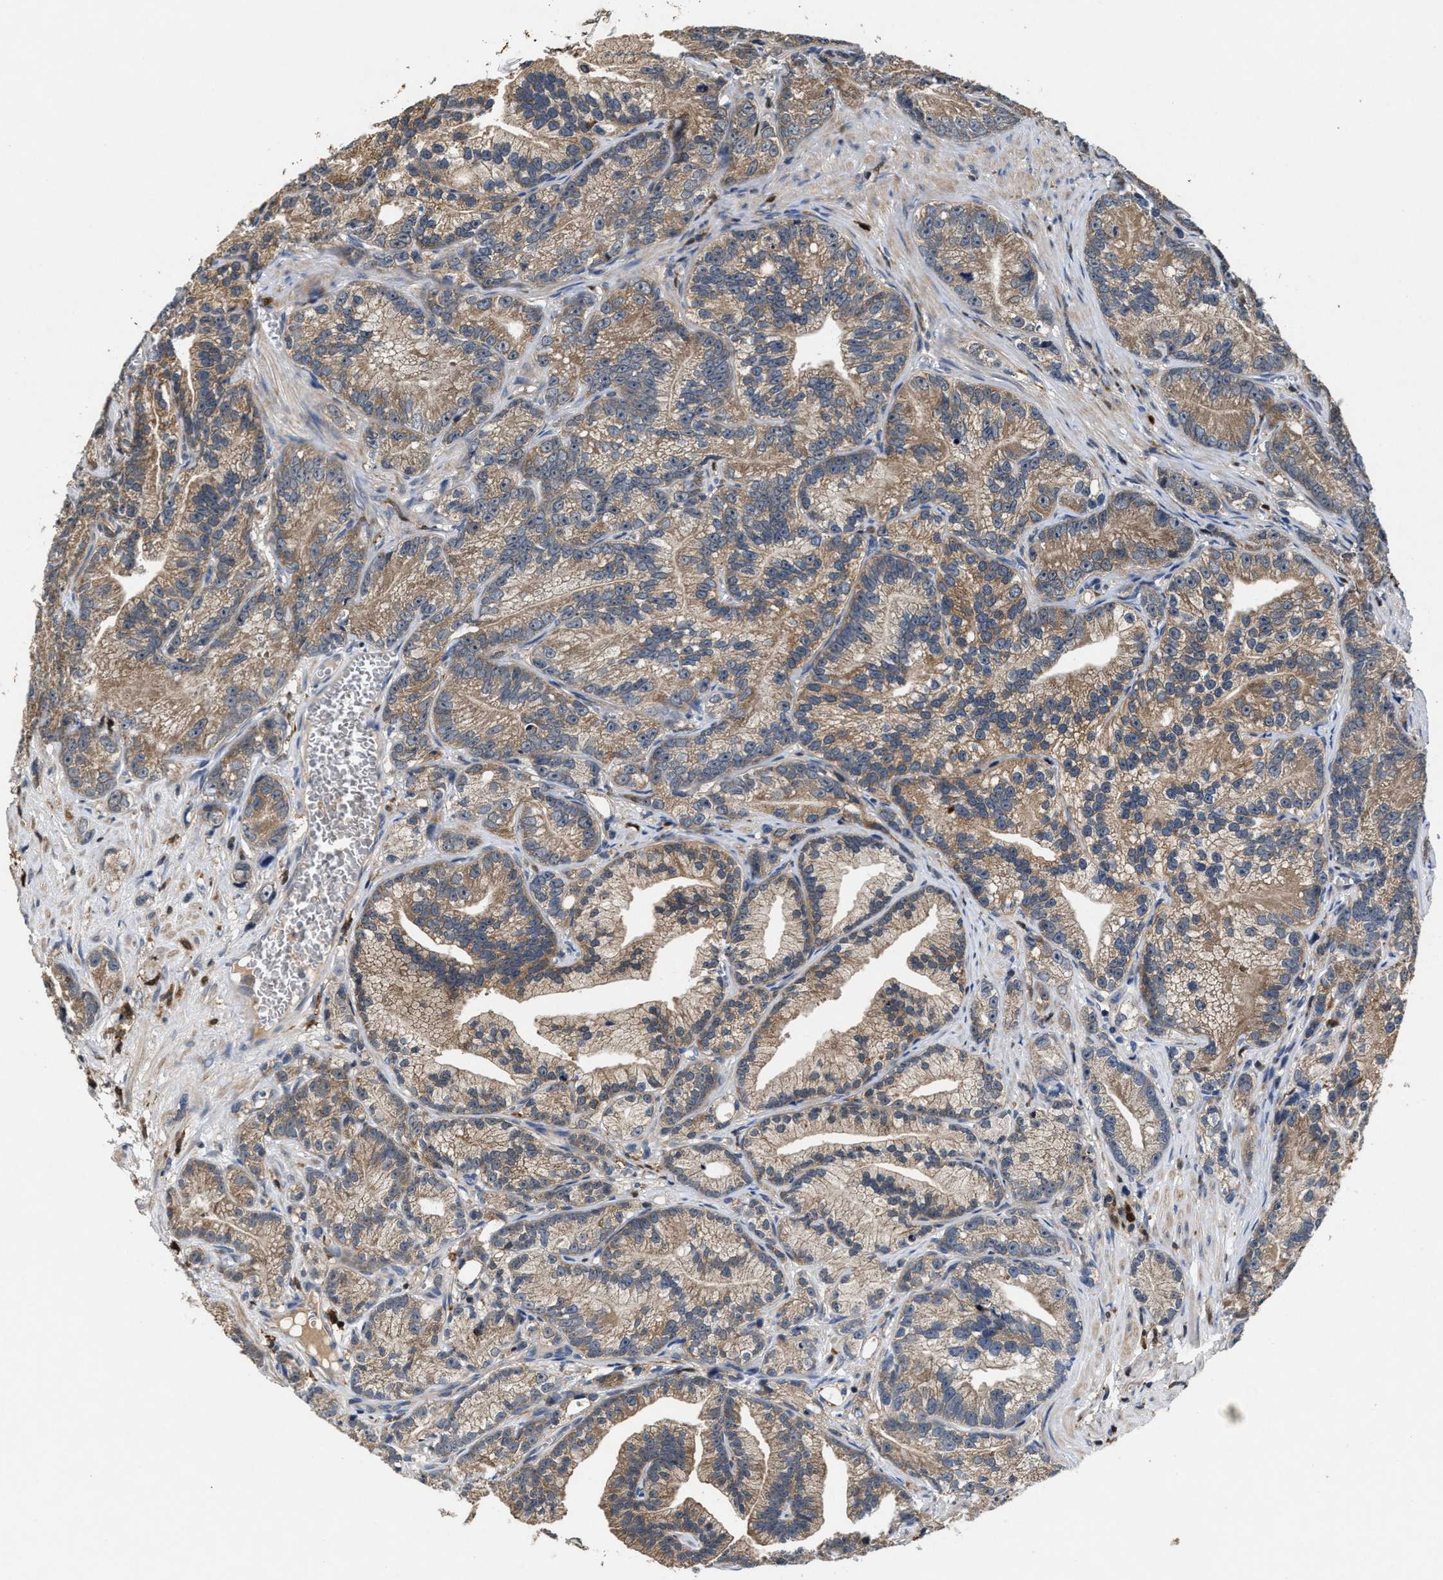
{"staining": {"intensity": "moderate", "quantity": ">75%", "location": "cytoplasmic/membranous"}, "tissue": "prostate cancer", "cell_type": "Tumor cells", "image_type": "cancer", "snomed": [{"axis": "morphology", "description": "Adenocarcinoma, Low grade"}, {"axis": "topography", "description": "Prostate"}], "caption": "Brown immunohistochemical staining in human prostate low-grade adenocarcinoma exhibits moderate cytoplasmic/membranous positivity in approximately >75% of tumor cells.", "gene": "RGS10", "patient": {"sex": "male", "age": 89}}